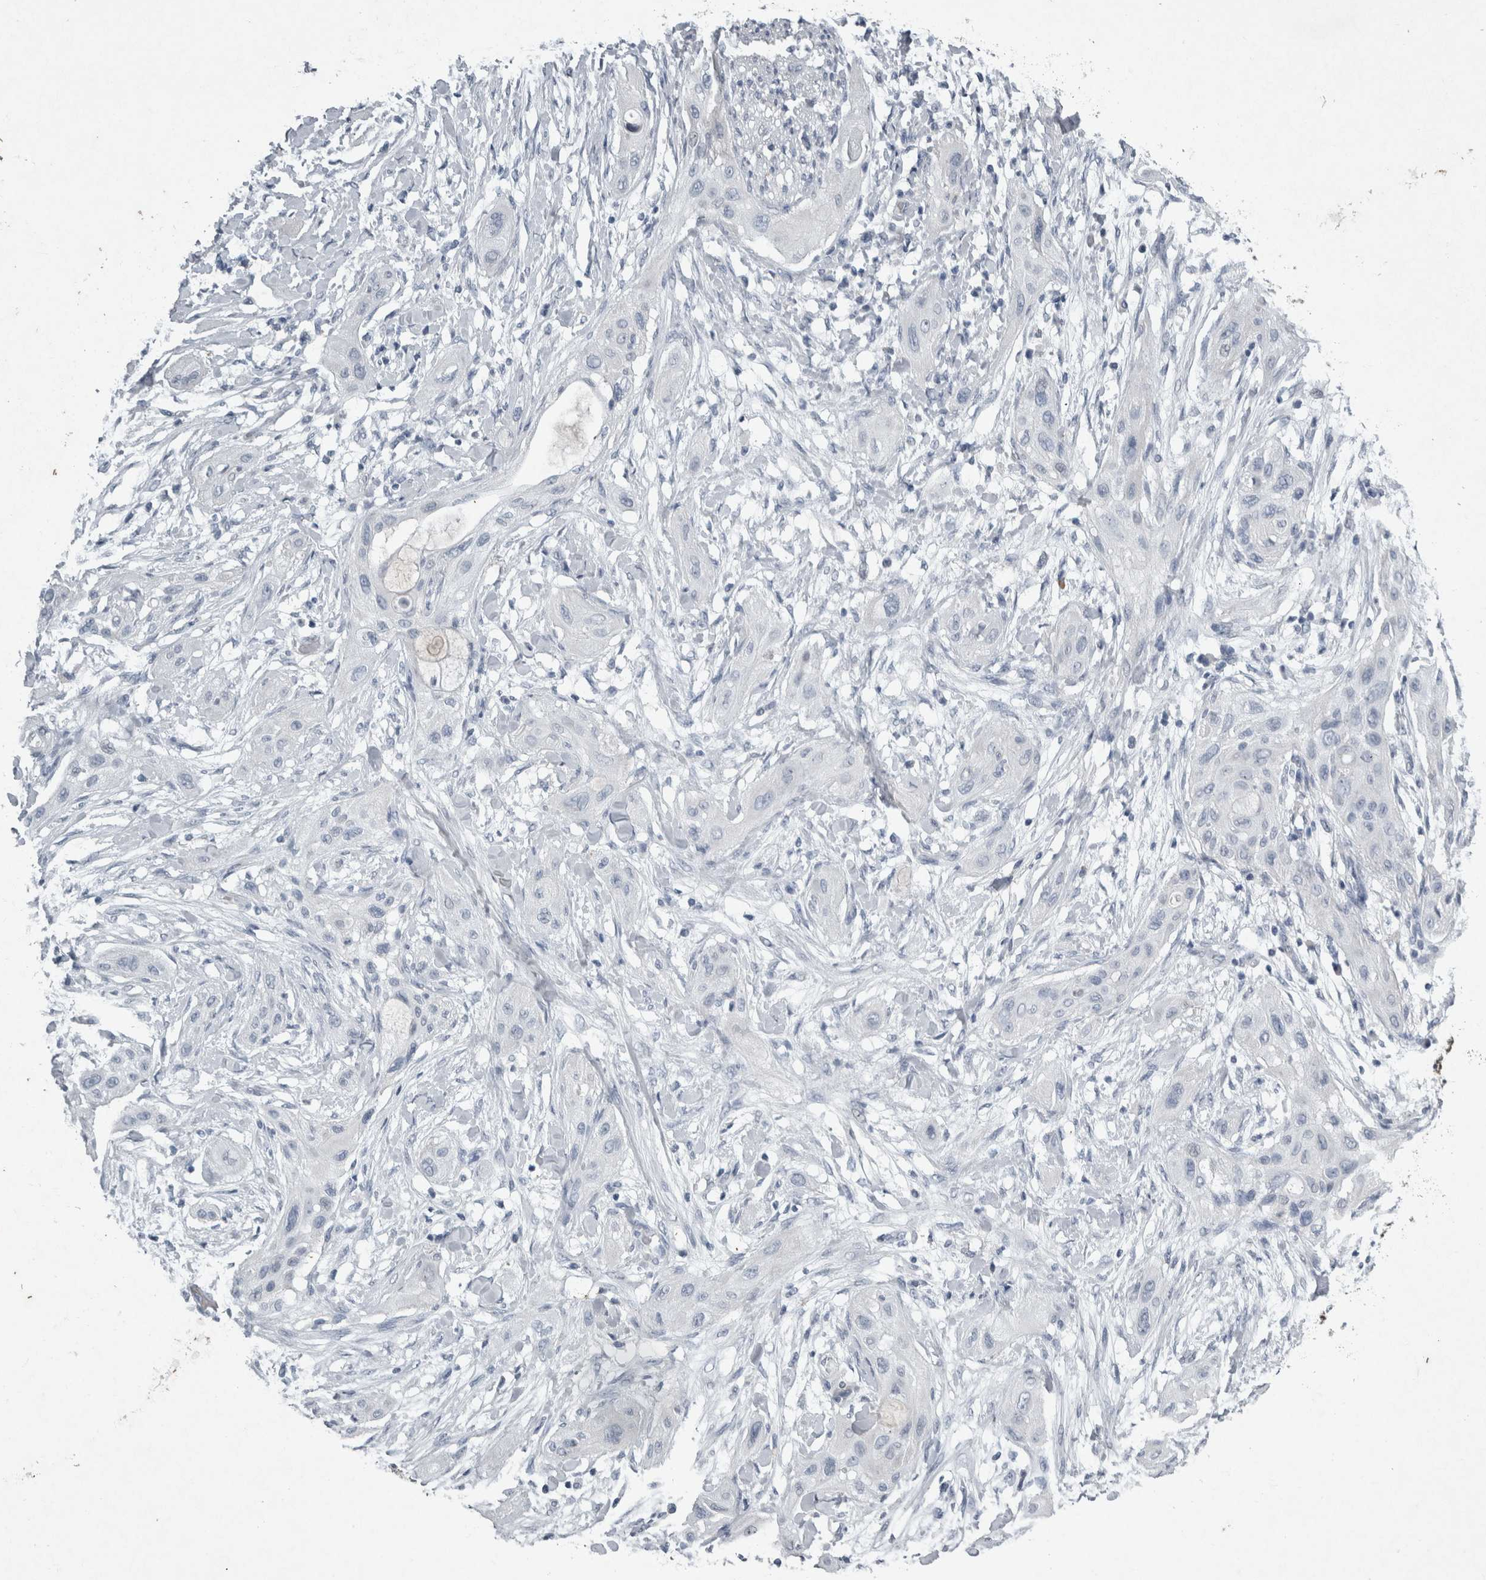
{"staining": {"intensity": "negative", "quantity": "none", "location": "none"}, "tissue": "lung cancer", "cell_type": "Tumor cells", "image_type": "cancer", "snomed": [{"axis": "morphology", "description": "Squamous cell carcinoma, NOS"}, {"axis": "topography", "description": "Lung"}], "caption": "Immunohistochemical staining of lung cancer (squamous cell carcinoma) exhibits no significant expression in tumor cells. (Immunohistochemistry (ihc), brightfield microscopy, high magnification).", "gene": "PDX1", "patient": {"sex": "female", "age": 47}}